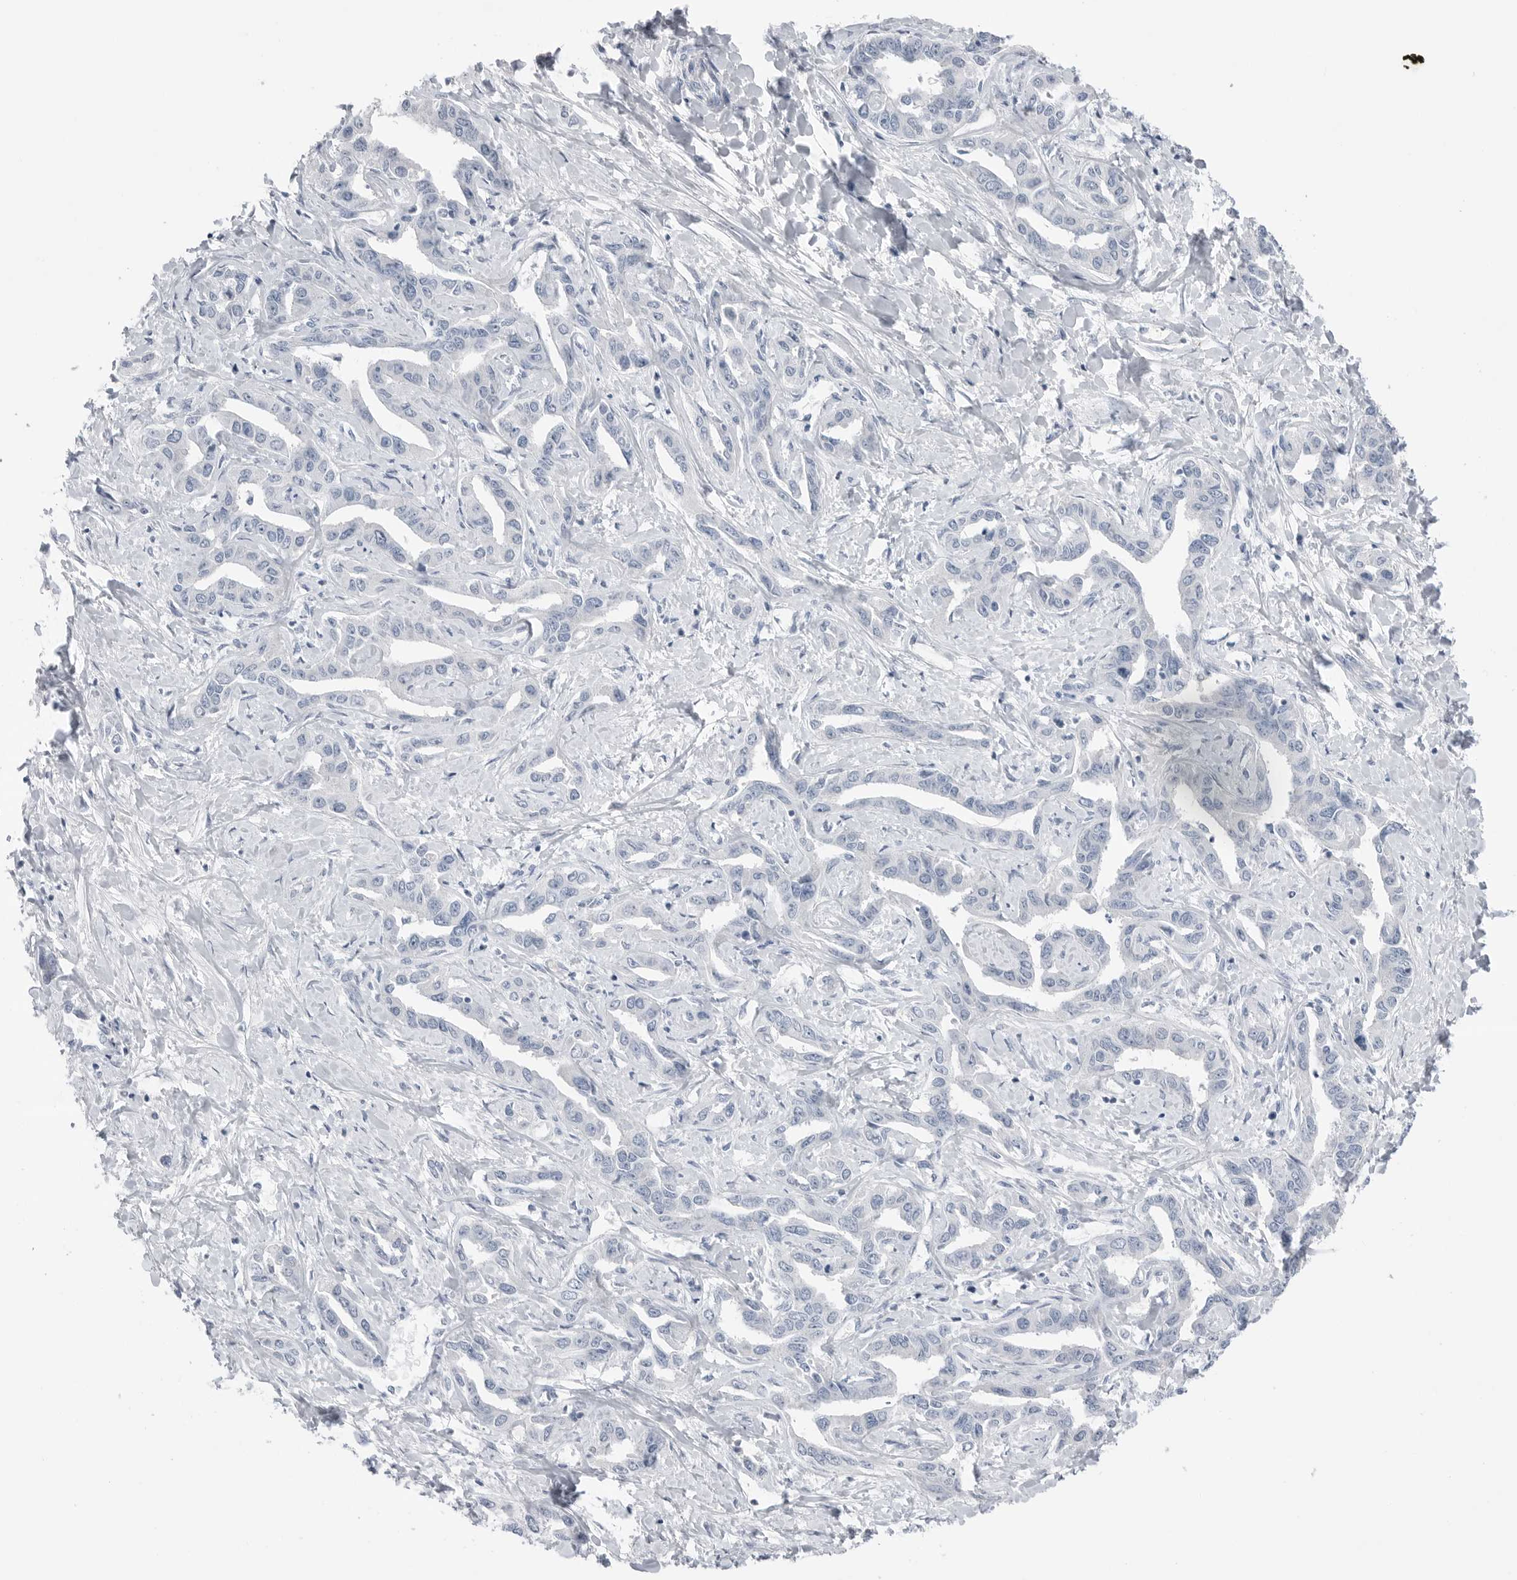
{"staining": {"intensity": "negative", "quantity": "none", "location": "none"}, "tissue": "liver cancer", "cell_type": "Tumor cells", "image_type": "cancer", "snomed": [{"axis": "morphology", "description": "Cholangiocarcinoma"}, {"axis": "topography", "description": "Liver"}], "caption": "There is no significant positivity in tumor cells of liver cholangiocarcinoma.", "gene": "ABHD12", "patient": {"sex": "male", "age": 59}}